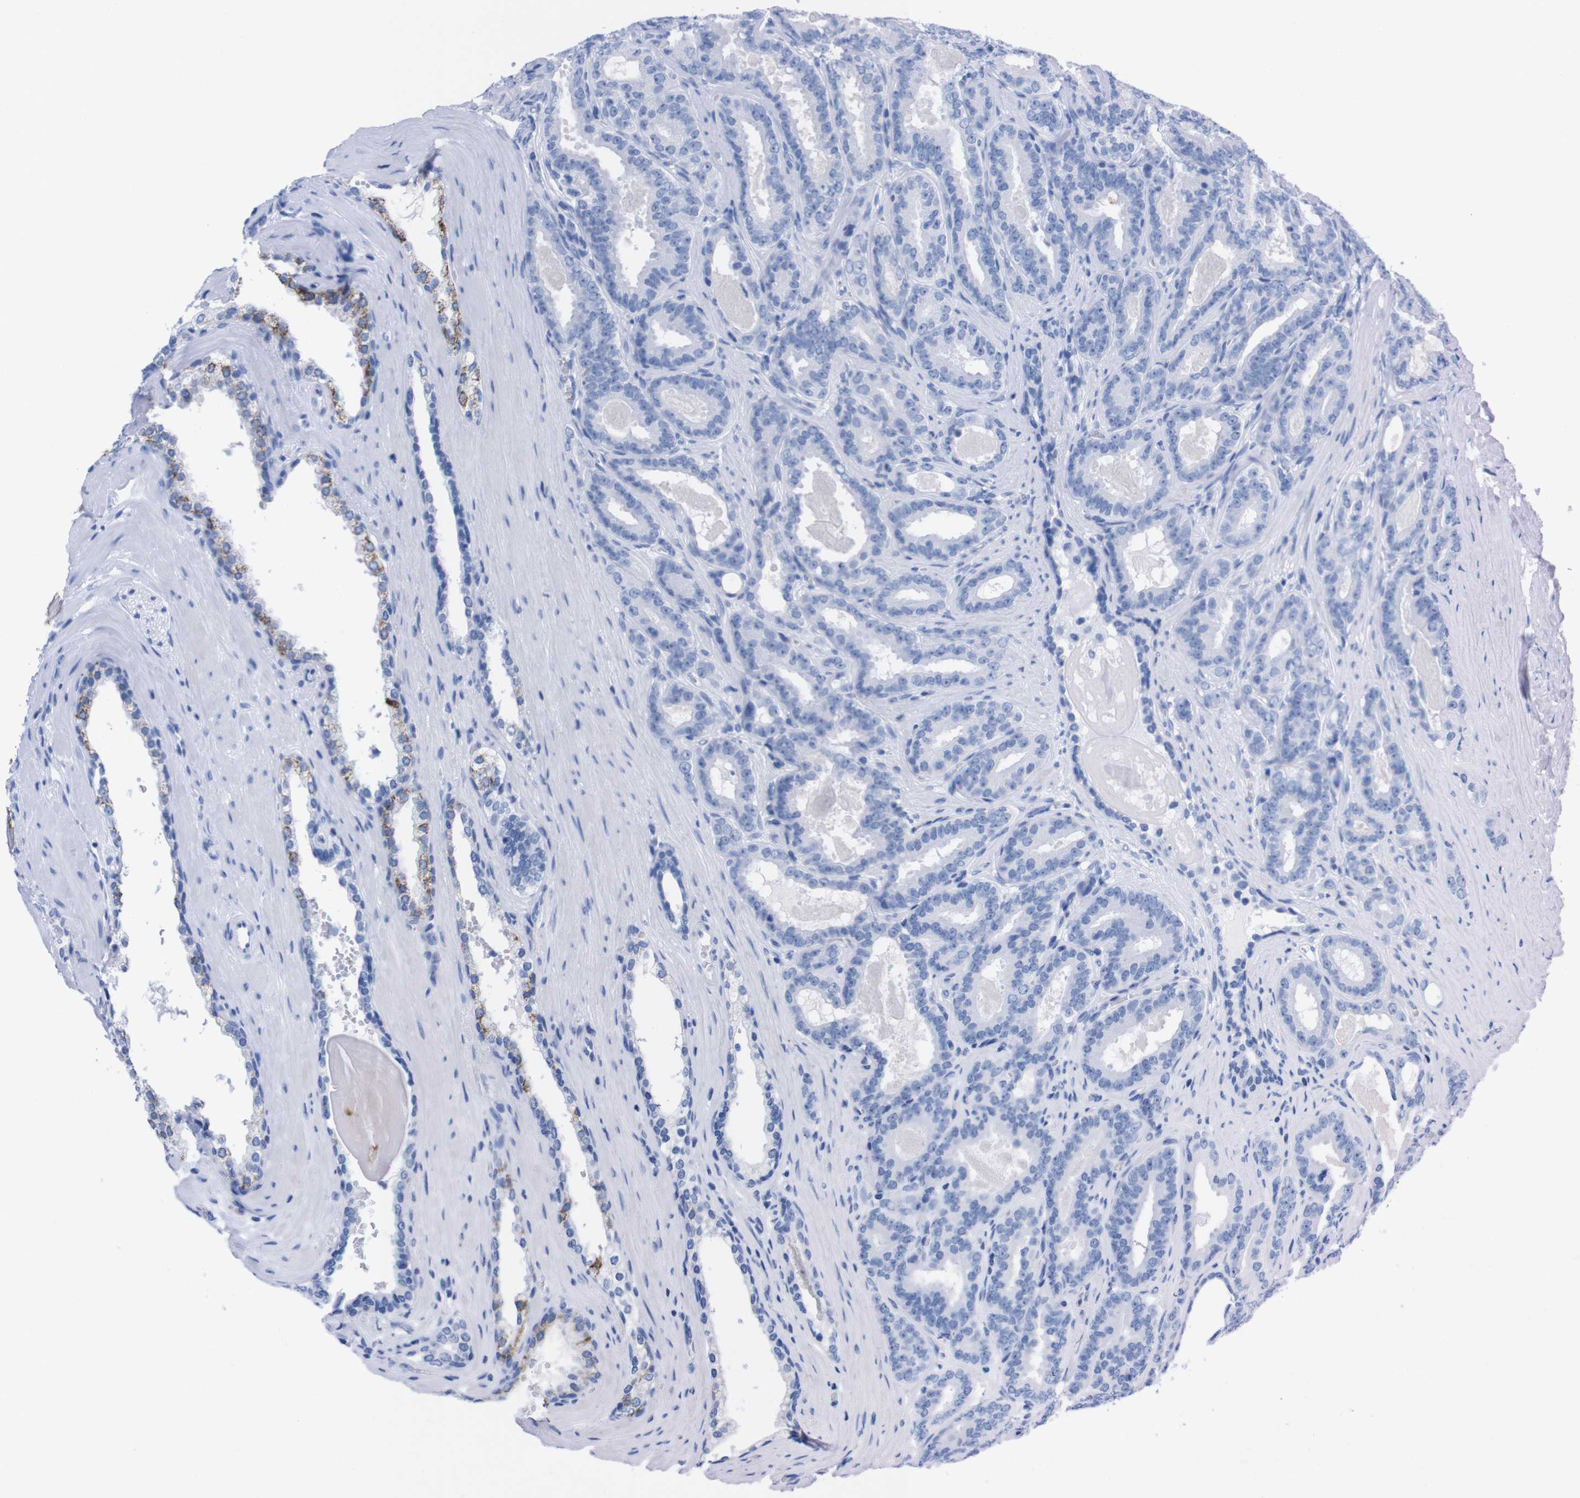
{"staining": {"intensity": "negative", "quantity": "none", "location": "none"}, "tissue": "prostate cancer", "cell_type": "Tumor cells", "image_type": "cancer", "snomed": [{"axis": "morphology", "description": "Adenocarcinoma, High grade"}, {"axis": "topography", "description": "Prostate"}], "caption": "Tumor cells show no significant staining in prostate high-grade adenocarcinoma. (Stains: DAB (3,3'-diaminobenzidine) immunohistochemistry (IHC) with hematoxylin counter stain, Microscopy: brightfield microscopy at high magnification).", "gene": "TMEM243", "patient": {"sex": "male", "age": 60}}